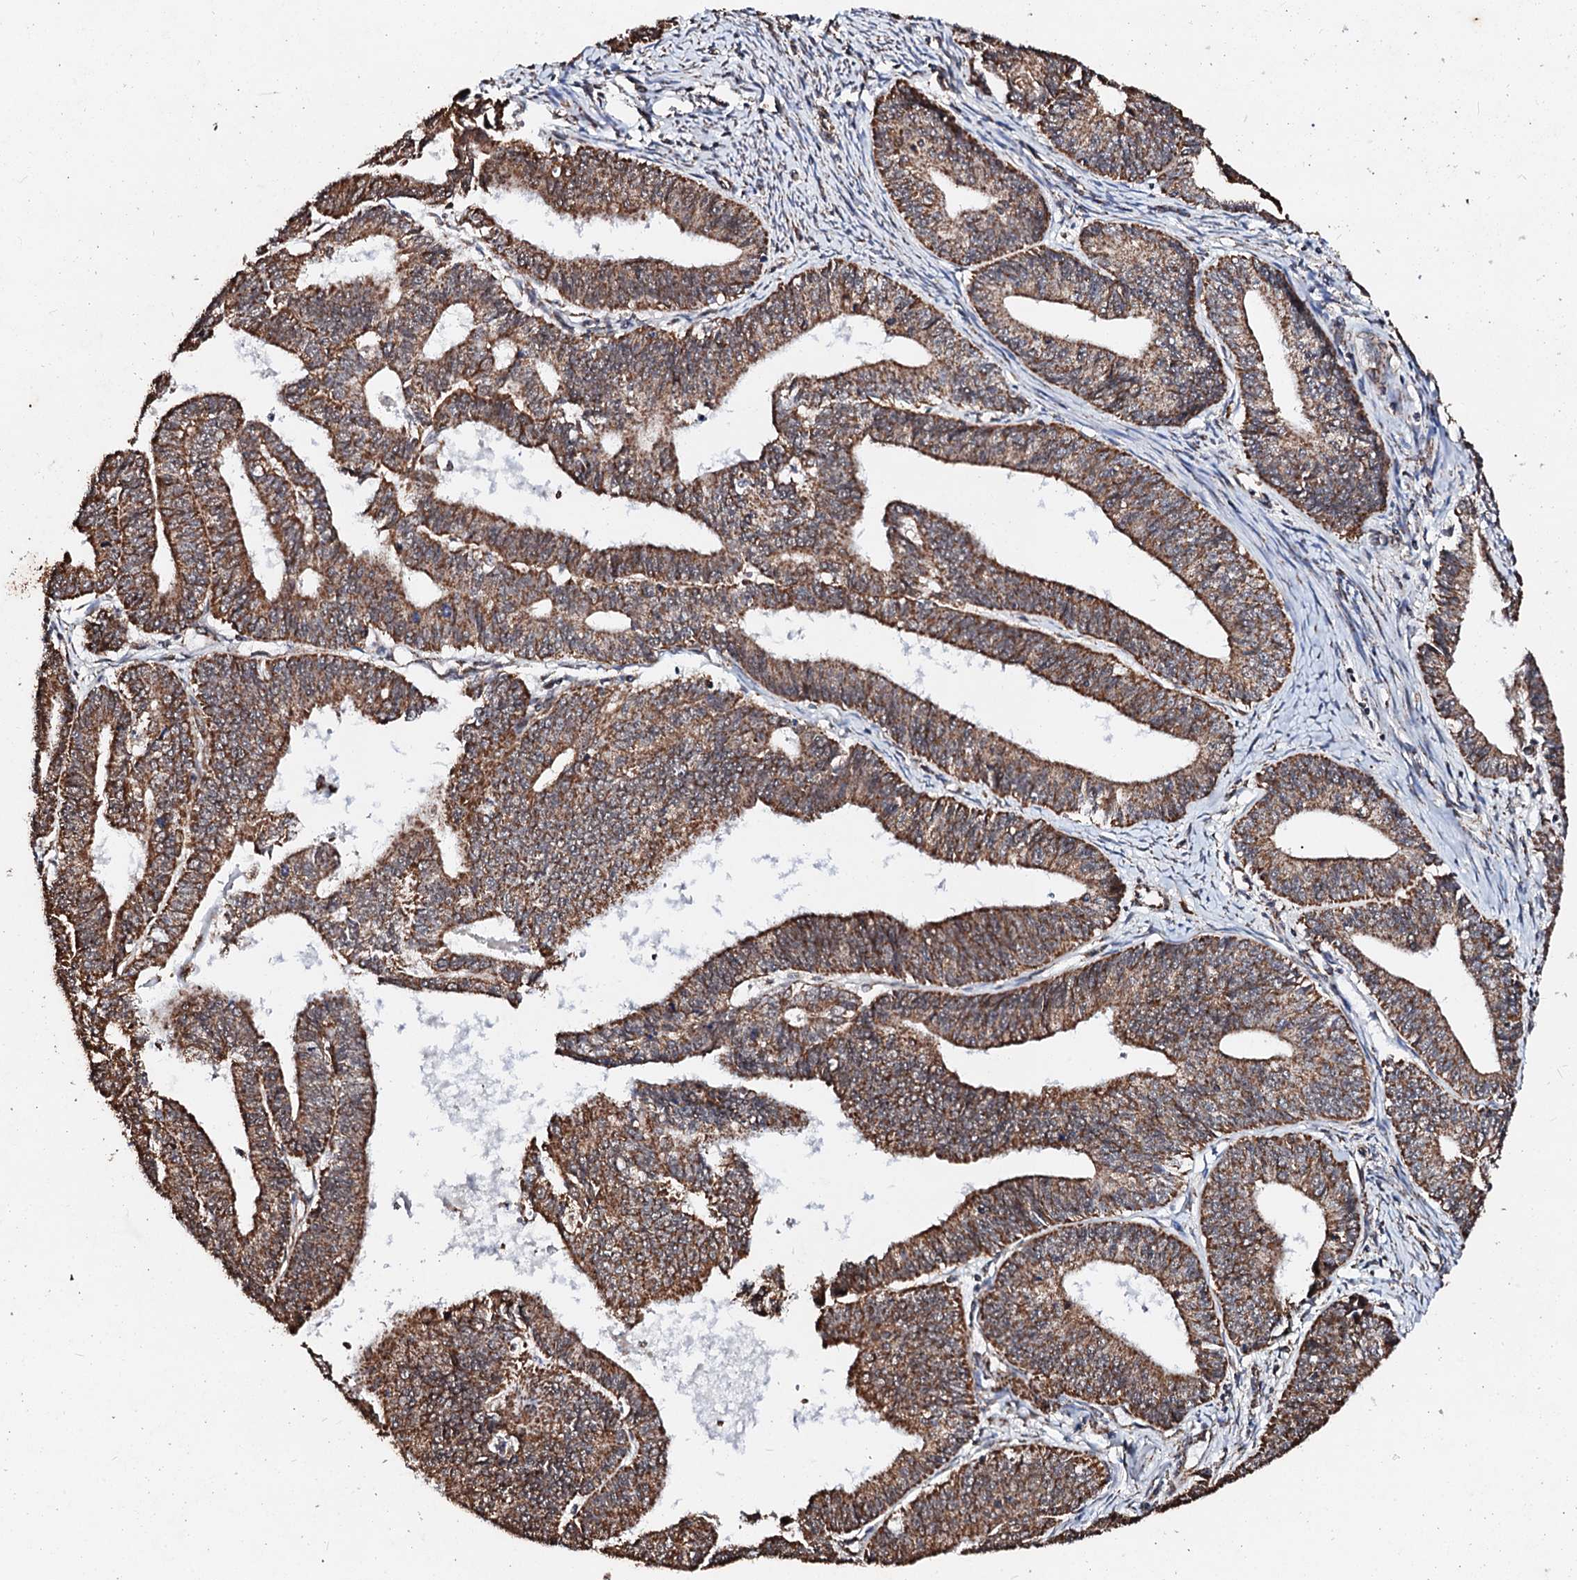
{"staining": {"intensity": "moderate", "quantity": ">75%", "location": "cytoplasmic/membranous"}, "tissue": "endometrial cancer", "cell_type": "Tumor cells", "image_type": "cancer", "snomed": [{"axis": "morphology", "description": "Adenocarcinoma, NOS"}, {"axis": "topography", "description": "Endometrium"}], "caption": "There is medium levels of moderate cytoplasmic/membranous expression in tumor cells of endometrial cancer, as demonstrated by immunohistochemical staining (brown color).", "gene": "SECISBP2L", "patient": {"sex": "female", "age": 73}}